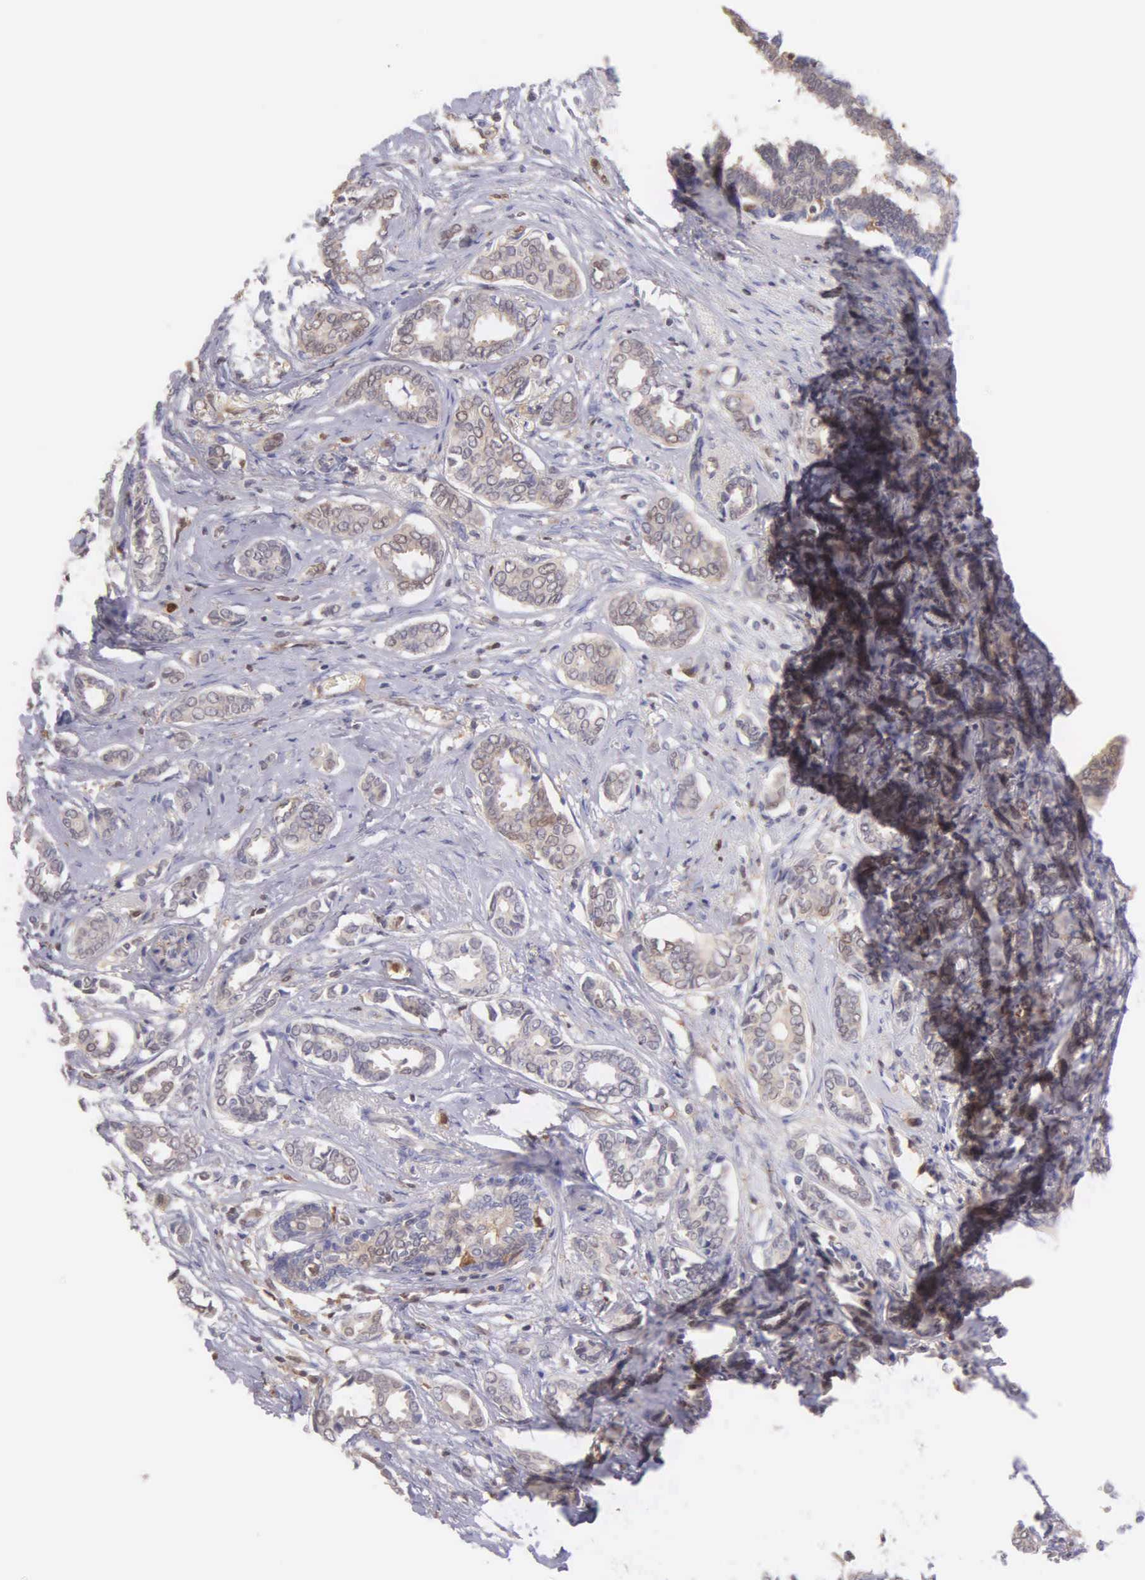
{"staining": {"intensity": "weak", "quantity": ">75%", "location": "cytoplasmic/membranous"}, "tissue": "breast cancer", "cell_type": "Tumor cells", "image_type": "cancer", "snomed": [{"axis": "morphology", "description": "Duct carcinoma"}, {"axis": "topography", "description": "Breast"}], "caption": "Protein analysis of breast invasive ductal carcinoma tissue exhibits weak cytoplasmic/membranous positivity in approximately >75% of tumor cells.", "gene": "BID", "patient": {"sex": "female", "age": 50}}